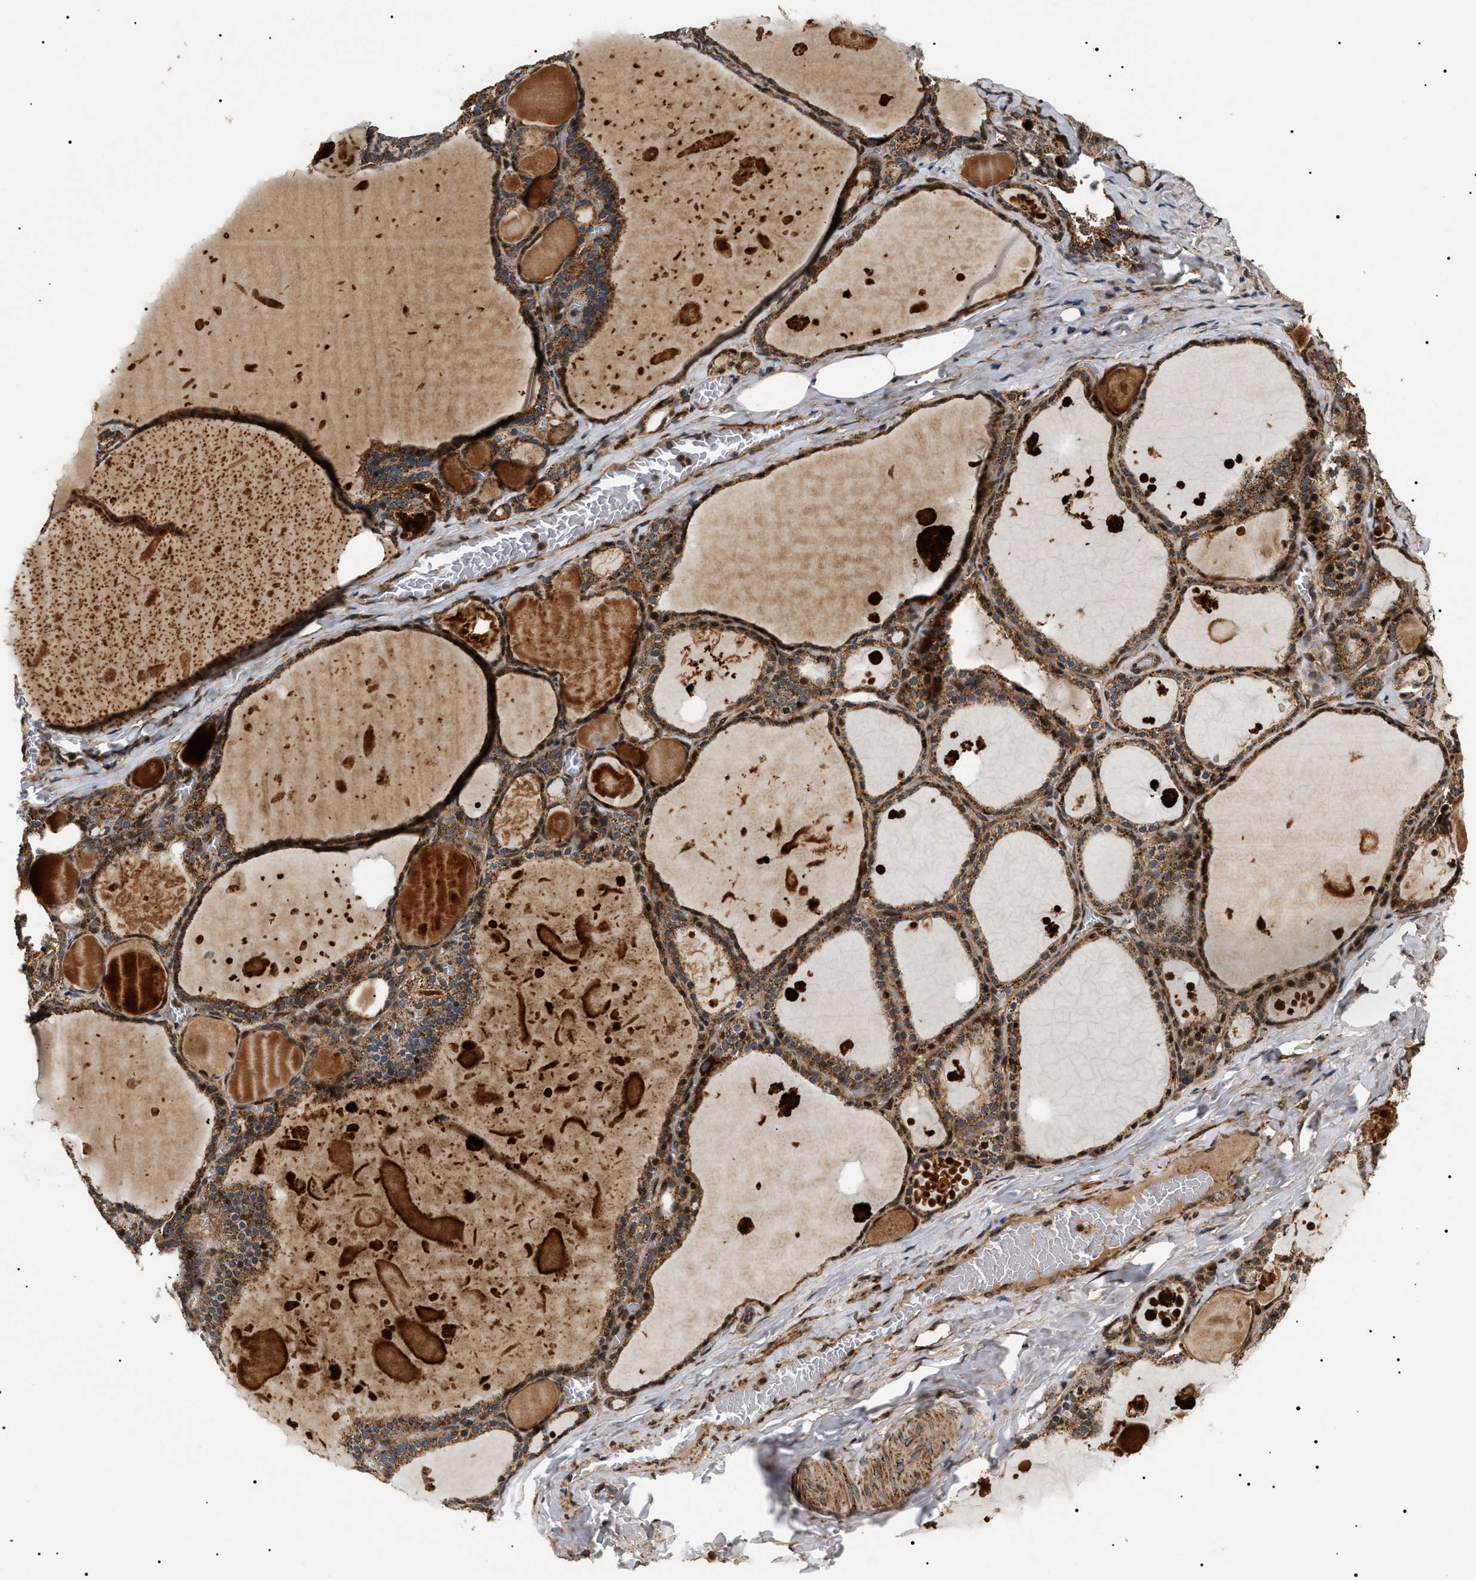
{"staining": {"intensity": "strong", "quantity": ">75%", "location": "cytoplasmic/membranous"}, "tissue": "thyroid gland", "cell_type": "Glandular cells", "image_type": "normal", "snomed": [{"axis": "morphology", "description": "Normal tissue, NOS"}, {"axis": "topography", "description": "Thyroid gland"}], "caption": "Protein expression analysis of benign thyroid gland exhibits strong cytoplasmic/membranous staining in approximately >75% of glandular cells.", "gene": "ZBTB26", "patient": {"sex": "male", "age": 56}}